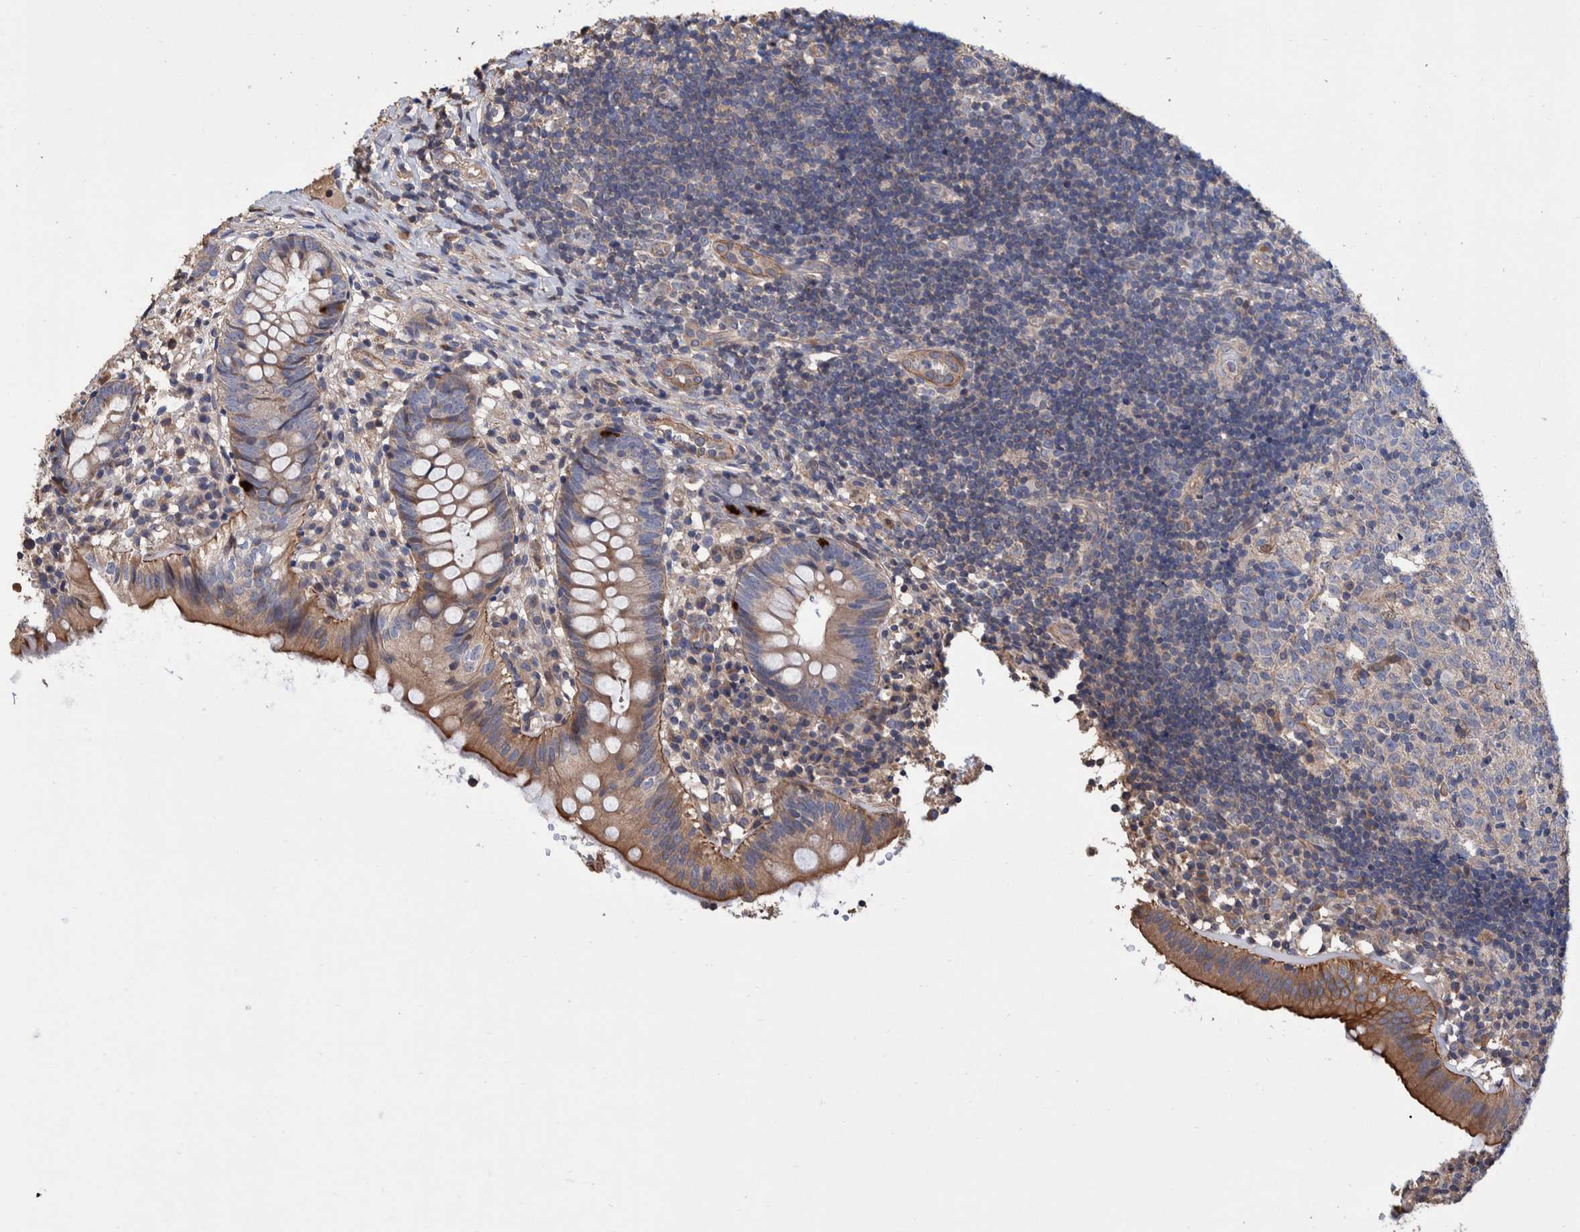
{"staining": {"intensity": "strong", "quantity": "<25%", "location": "cytoplasmic/membranous"}, "tissue": "appendix", "cell_type": "Glandular cells", "image_type": "normal", "snomed": [{"axis": "morphology", "description": "Normal tissue, NOS"}, {"axis": "topography", "description": "Appendix"}], "caption": "Immunohistochemistry image of normal human appendix stained for a protein (brown), which exhibits medium levels of strong cytoplasmic/membranous expression in about <25% of glandular cells.", "gene": "SLC45A4", "patient": {"sex": "male", "age": 8}}